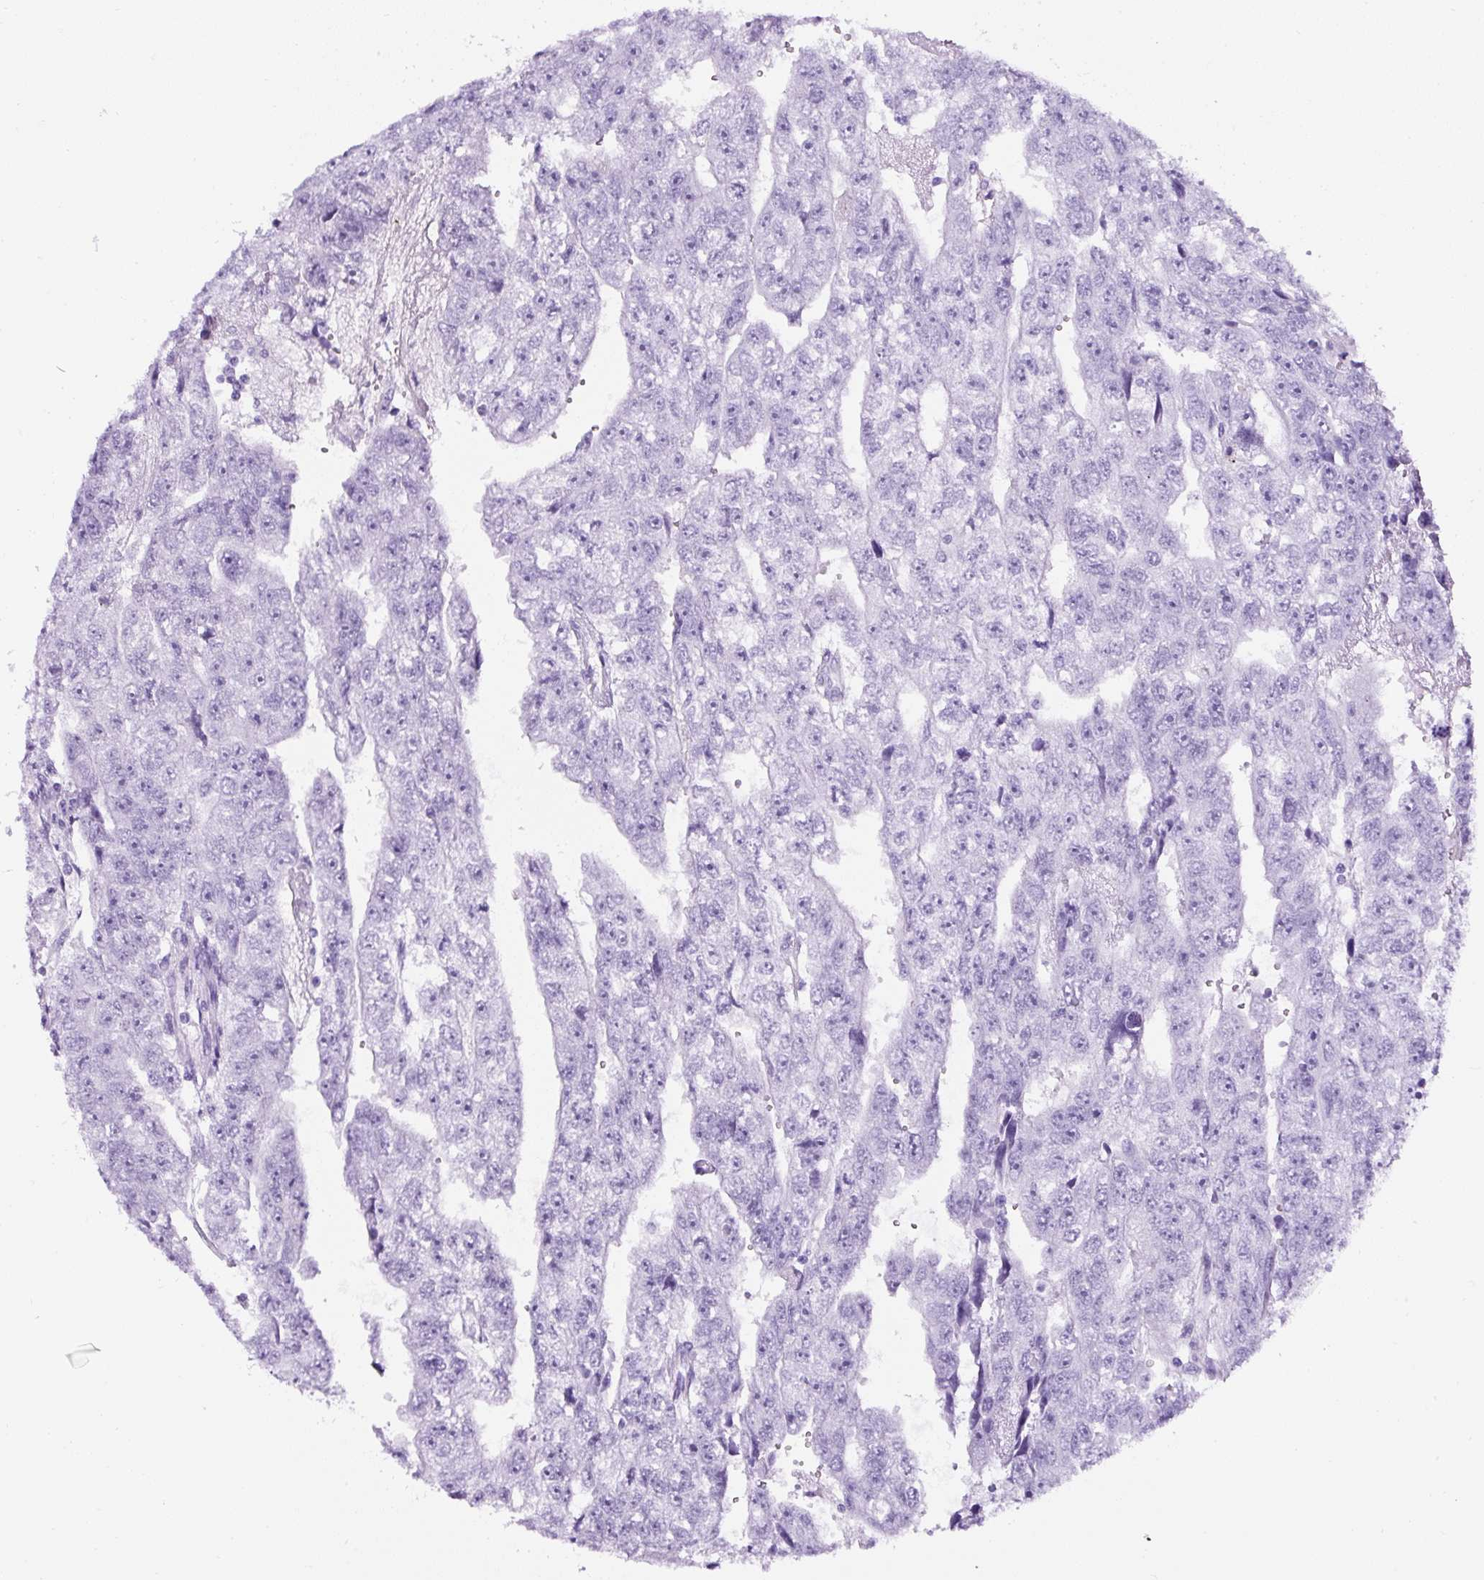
{"staining": {"intensity": "negative", "quantity": "none", "location": "none"}, "tissue": "testis cancer", "cell_type": "Tumor cells", "image_type": "cancer", "snomed": [{"axis": "morphology", "description": "Carcinoma, Embryonal, NOS"}, {"axis": "topography", "description": "Testis"}], "caption": "Immunohistochemical staining of human embryonal carcinoma (testis) shows no significant positivity in tumor cells.", "gene": "TMEM200B", "patient": {"sex": "male", "age": 20}}